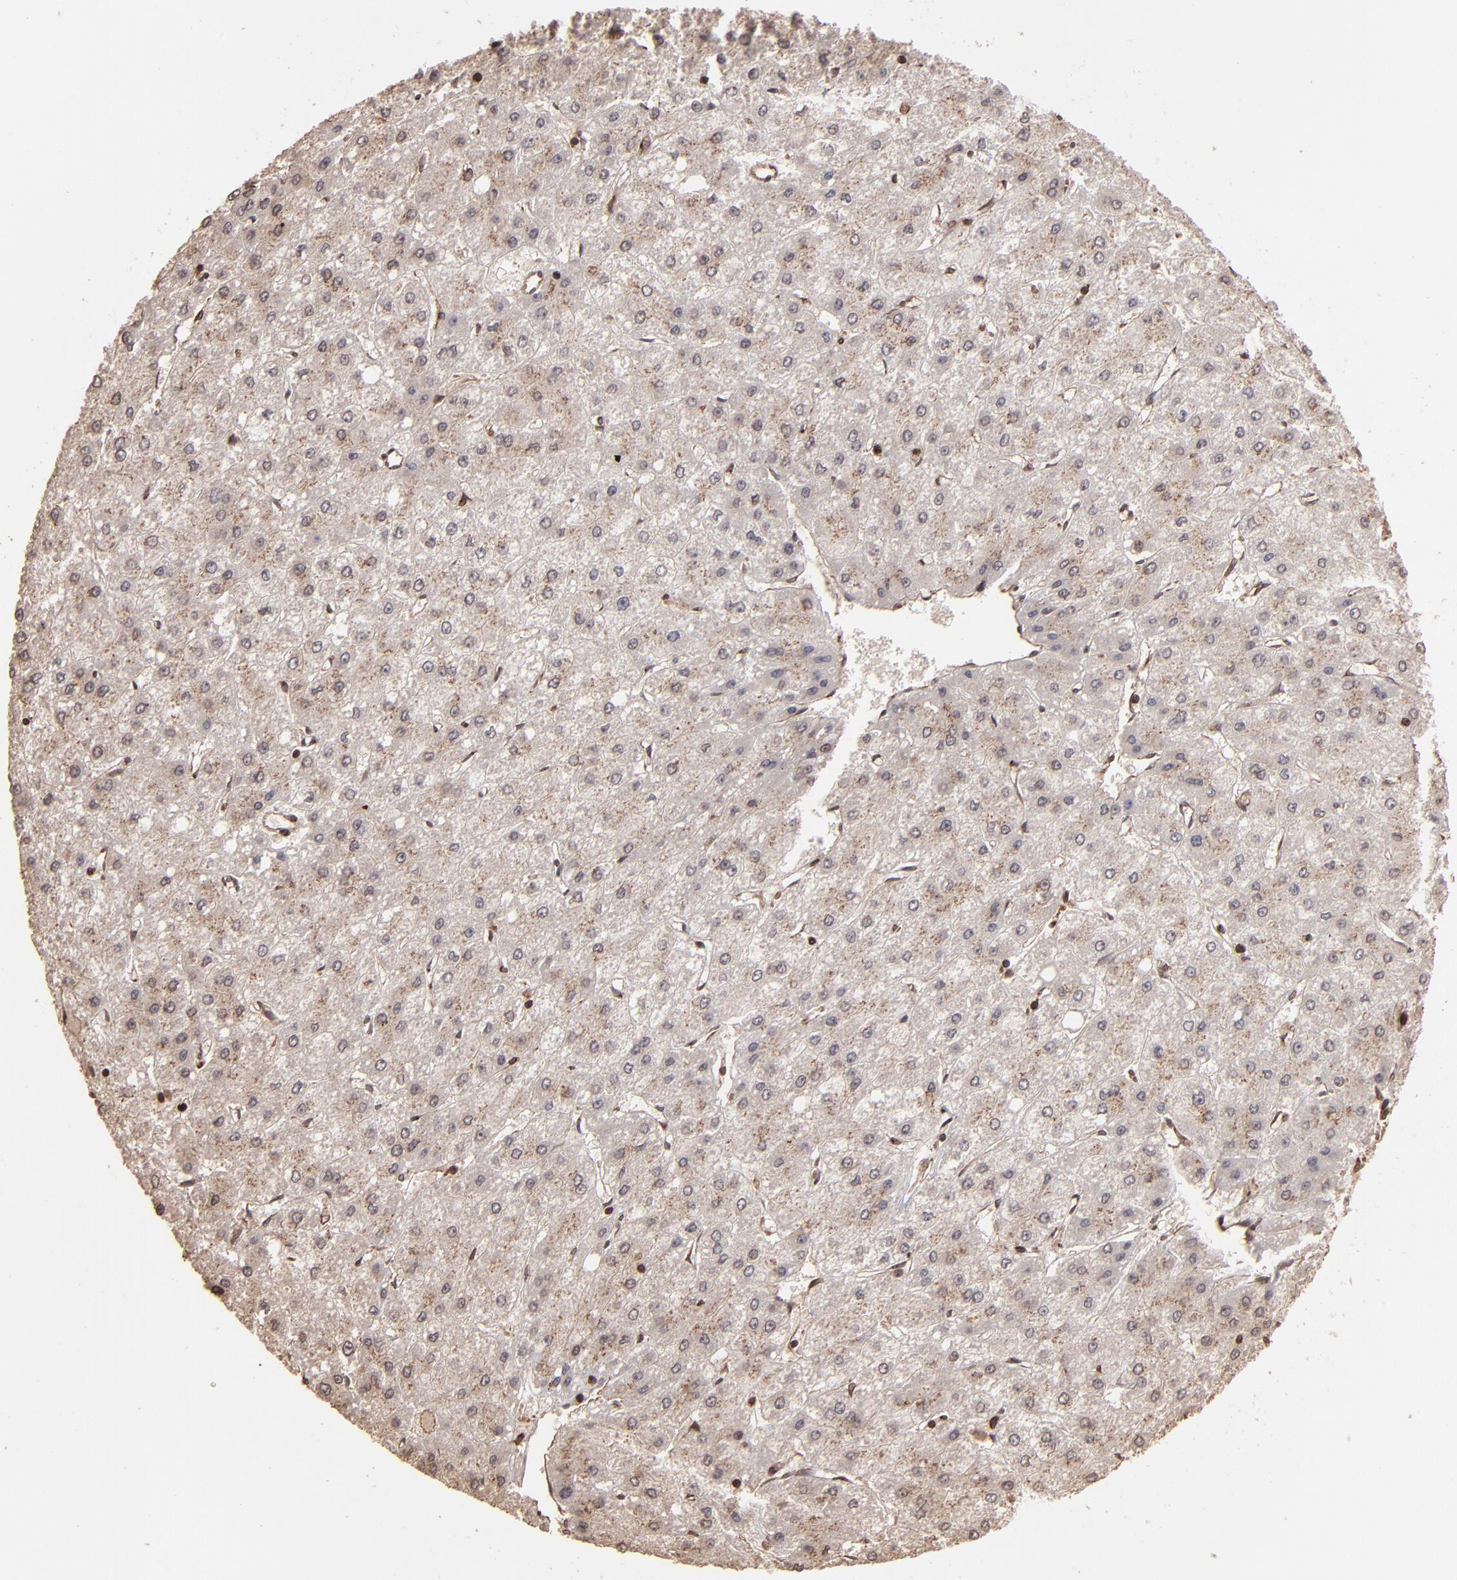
{"staining": {"intensity": "weak", "quantity": "25%-75%", "location": "cytoplasmic/membranous"}, "tissue": "liver cancer", "cell_type": "Tumor cells", "image_type": "cancer", "snomed": [{"axis": "morphology", "description": "Carcinoma, Hepatocellular, NOS"}, {"axis": "topography", "description": "Liver"}], "caption": "The micrograph exhibits staining of liver cancer, revealing weak cytoplasmic/membranous protein expression (brown color) within tumor cells. (DAB IHC with brightfield microscopy, high magnification).", "gene": "TRIP11", "patient": {"sex": "female", "age": 52}}